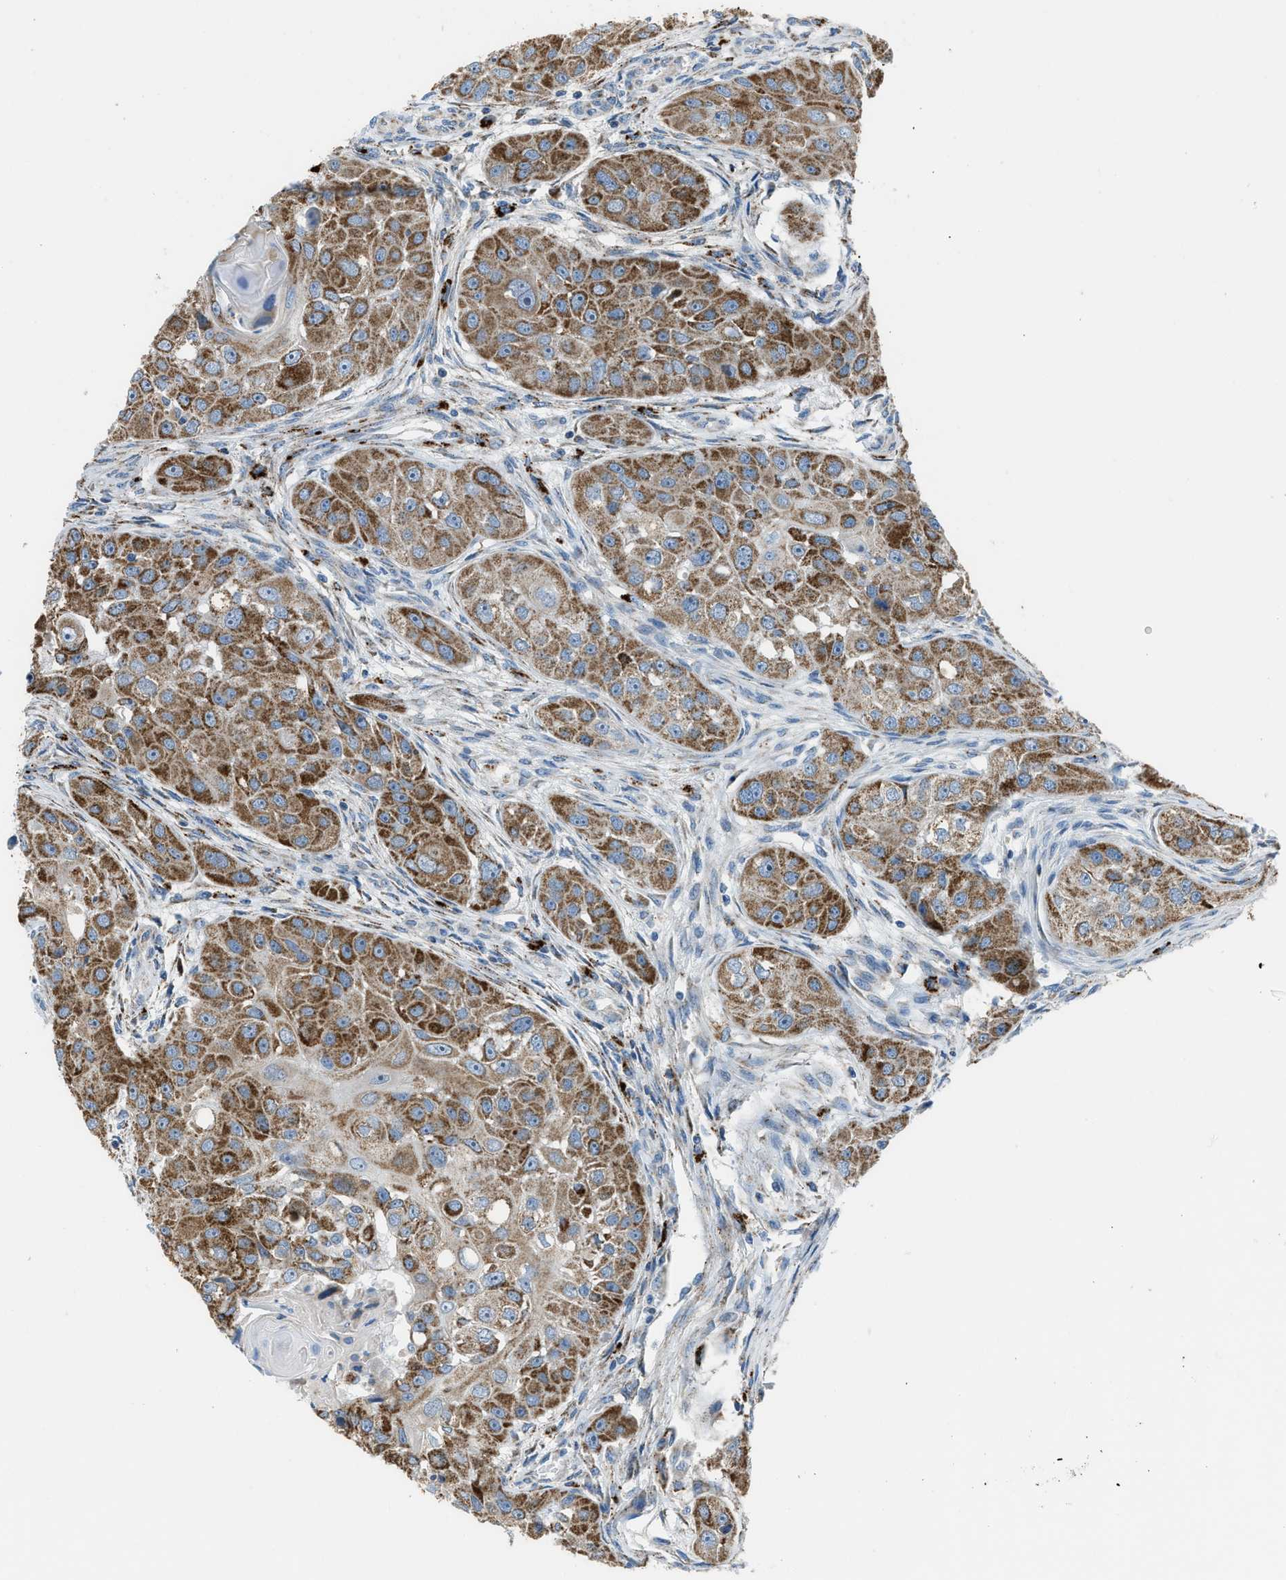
{"staining": {"intensity": "strong", "quantity": ">75%", "location": "cytoplasmic/membranous"}, "tissue": "head and neck cancer", "cell_type": "Tumor cells", "image_type": "cancer", "snomed": [{"axis": "morphology", "description": "Normal tissue, NOS"}, {"axis": "morphology", "description": "Squamous cell carcinoma, NOS"}, {"axis": "topography", "description": "Skeletal muscle"}, {"axis": "topography", "description": "Head-Neck"}], "caption": "The histopathology image shows immunohistochemical staining of squamous cell carcinoma (head and neck). There is strong cytoplasmic/membranous expression is seen in about >75% of tumor cells.", "gene": "SMIM20", "patient": {"sex": "male", "age": 51}}